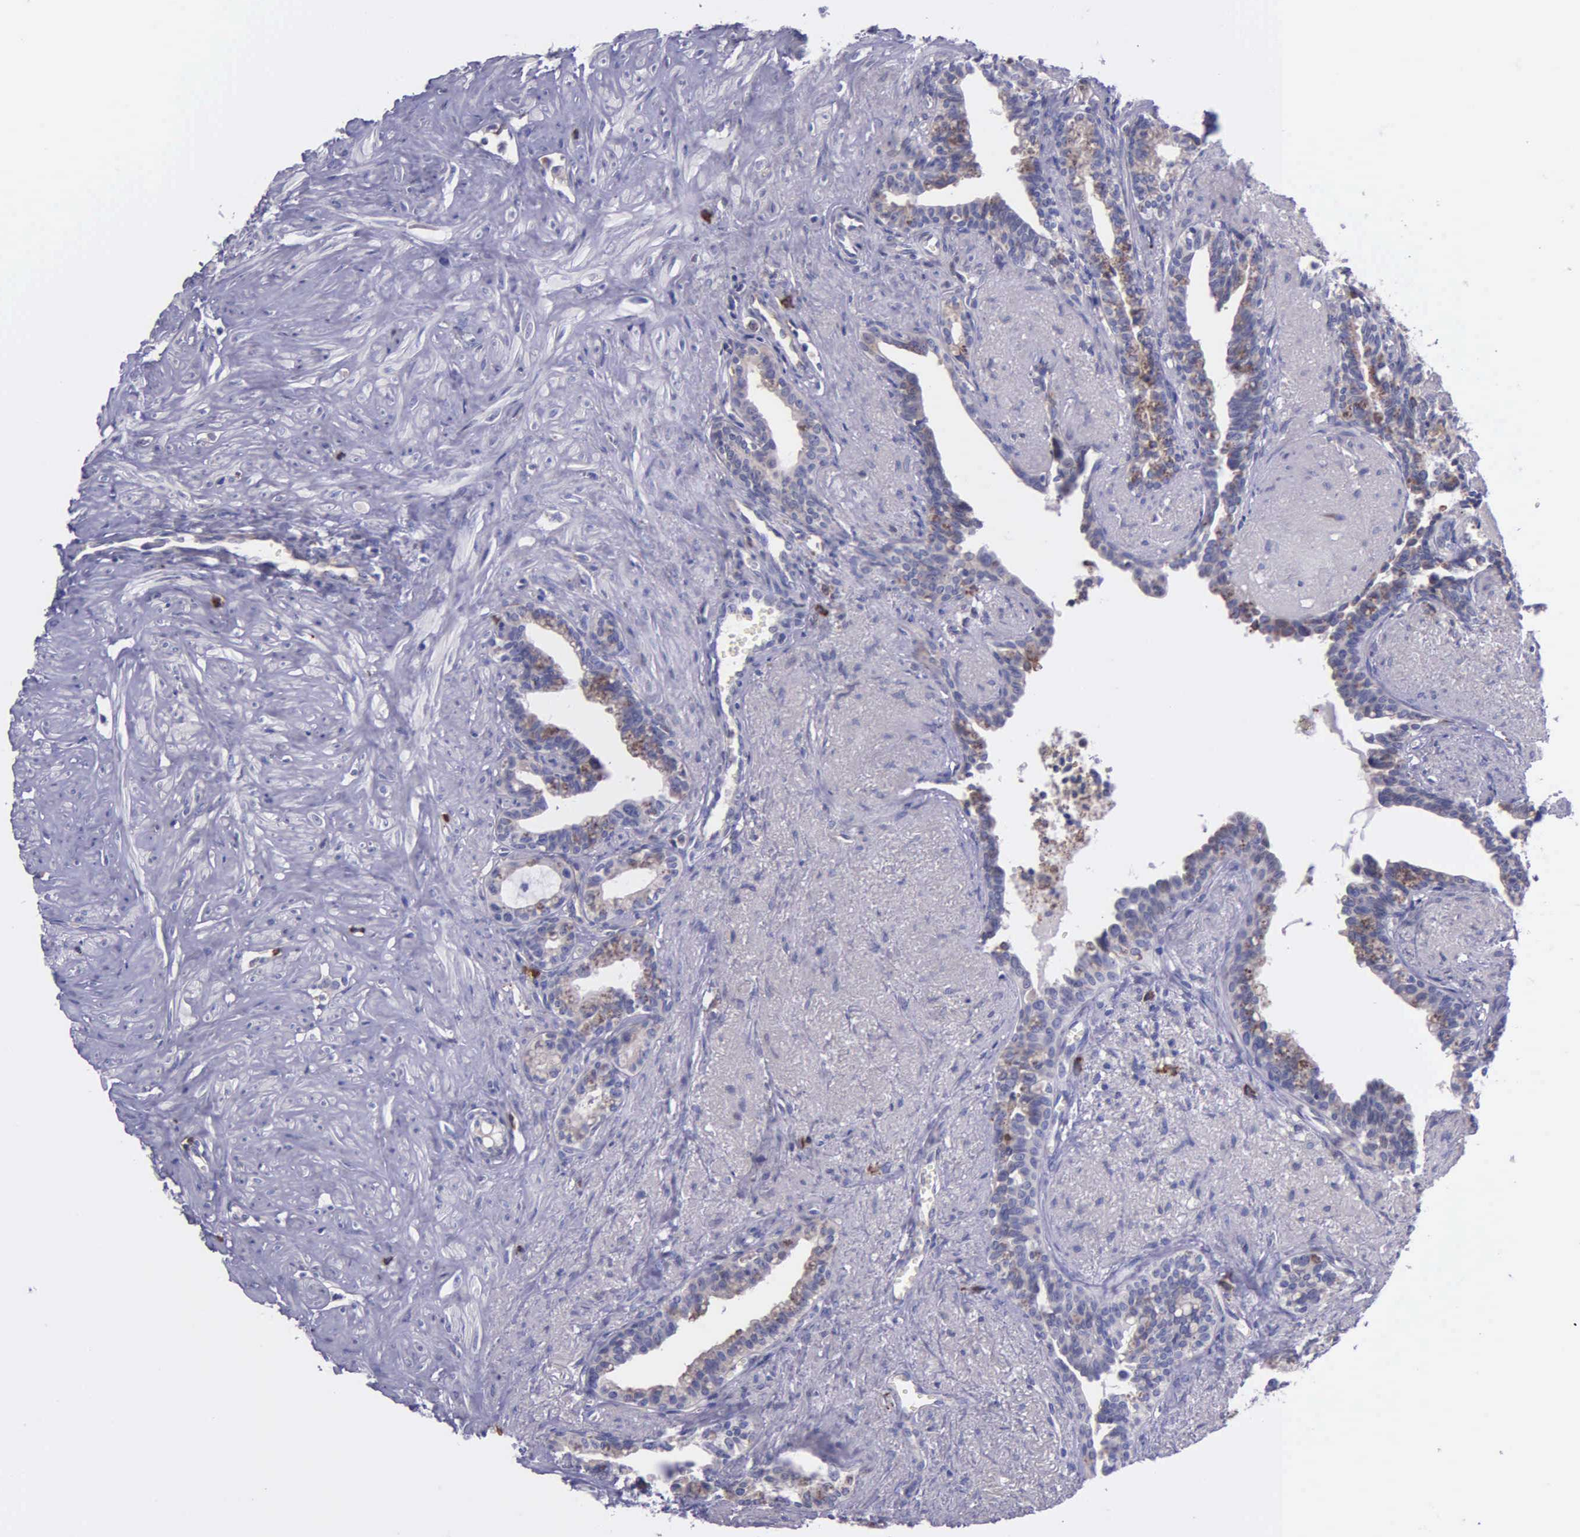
{"staining": {"intensity": "moderate", "quantity": "25%-75%", "location": "cytoplasmic/membranous"}, "tissue": "seminal vesicle", "cell_type": "Glandular cells", "image_type": "normal", "snomed": [{"axis": "morphology", "description": "Normal tissue, NOS"}, {"axis": "topography", "description": "Seminal veicle"}], "caption": "Glandular cells demonstrate medium levels of moderate cytoplasmic/membranous staining in approximately 25%-75% of cells in benign seminal vesicle. (Stains: DAB (3,3'-diaminobenzidine) in brown, nuclei in blue, Microscopy: brightfield microscopy at high magnification).", "gene": "ZC3H12B", "patient": {"sex": "male", "age": 60}}